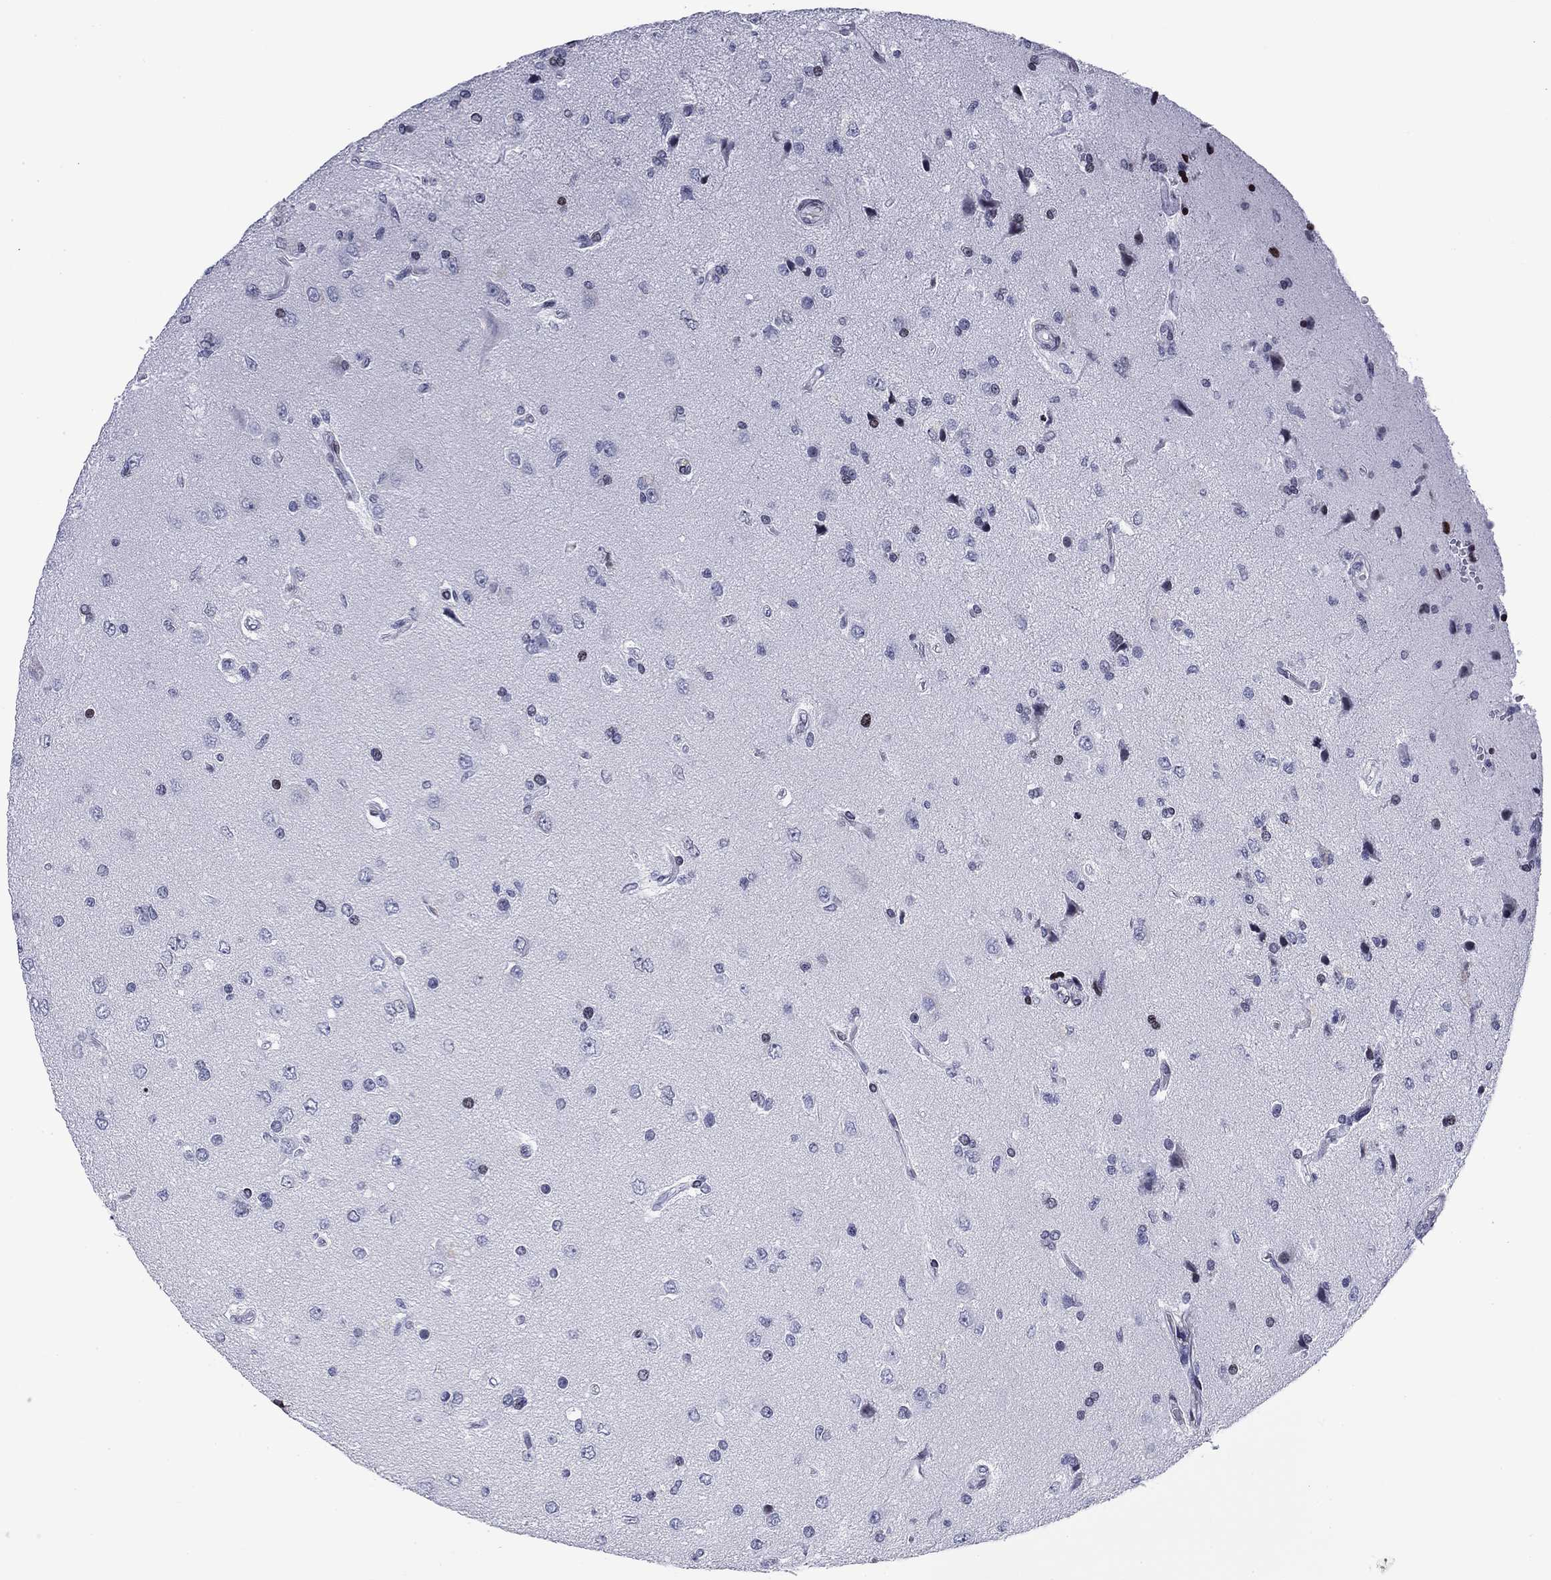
{"staining": {"intensity": "negative", "quantity": "none", "location": "none"}, "tissue": "glioma", "cell_type": "Tumor cells", "image_type": "cancer", "snomed": [{"axis": "morphology", "description": "Glioma, malignant, High grade"}, {"axis": "topography", "description": "Brain"}], "caption": "High power microscopy photomicrograph of an immunohistochemistry (IHC) micrograph of malignant glioma (high-grade), revealing no significant staining in tumor cells. (Brightfield microscopy of DAB immunohistochemistry at high magnification).", "gene": "CCDC144A", "patient": {"sex": "male", "age": 56}}